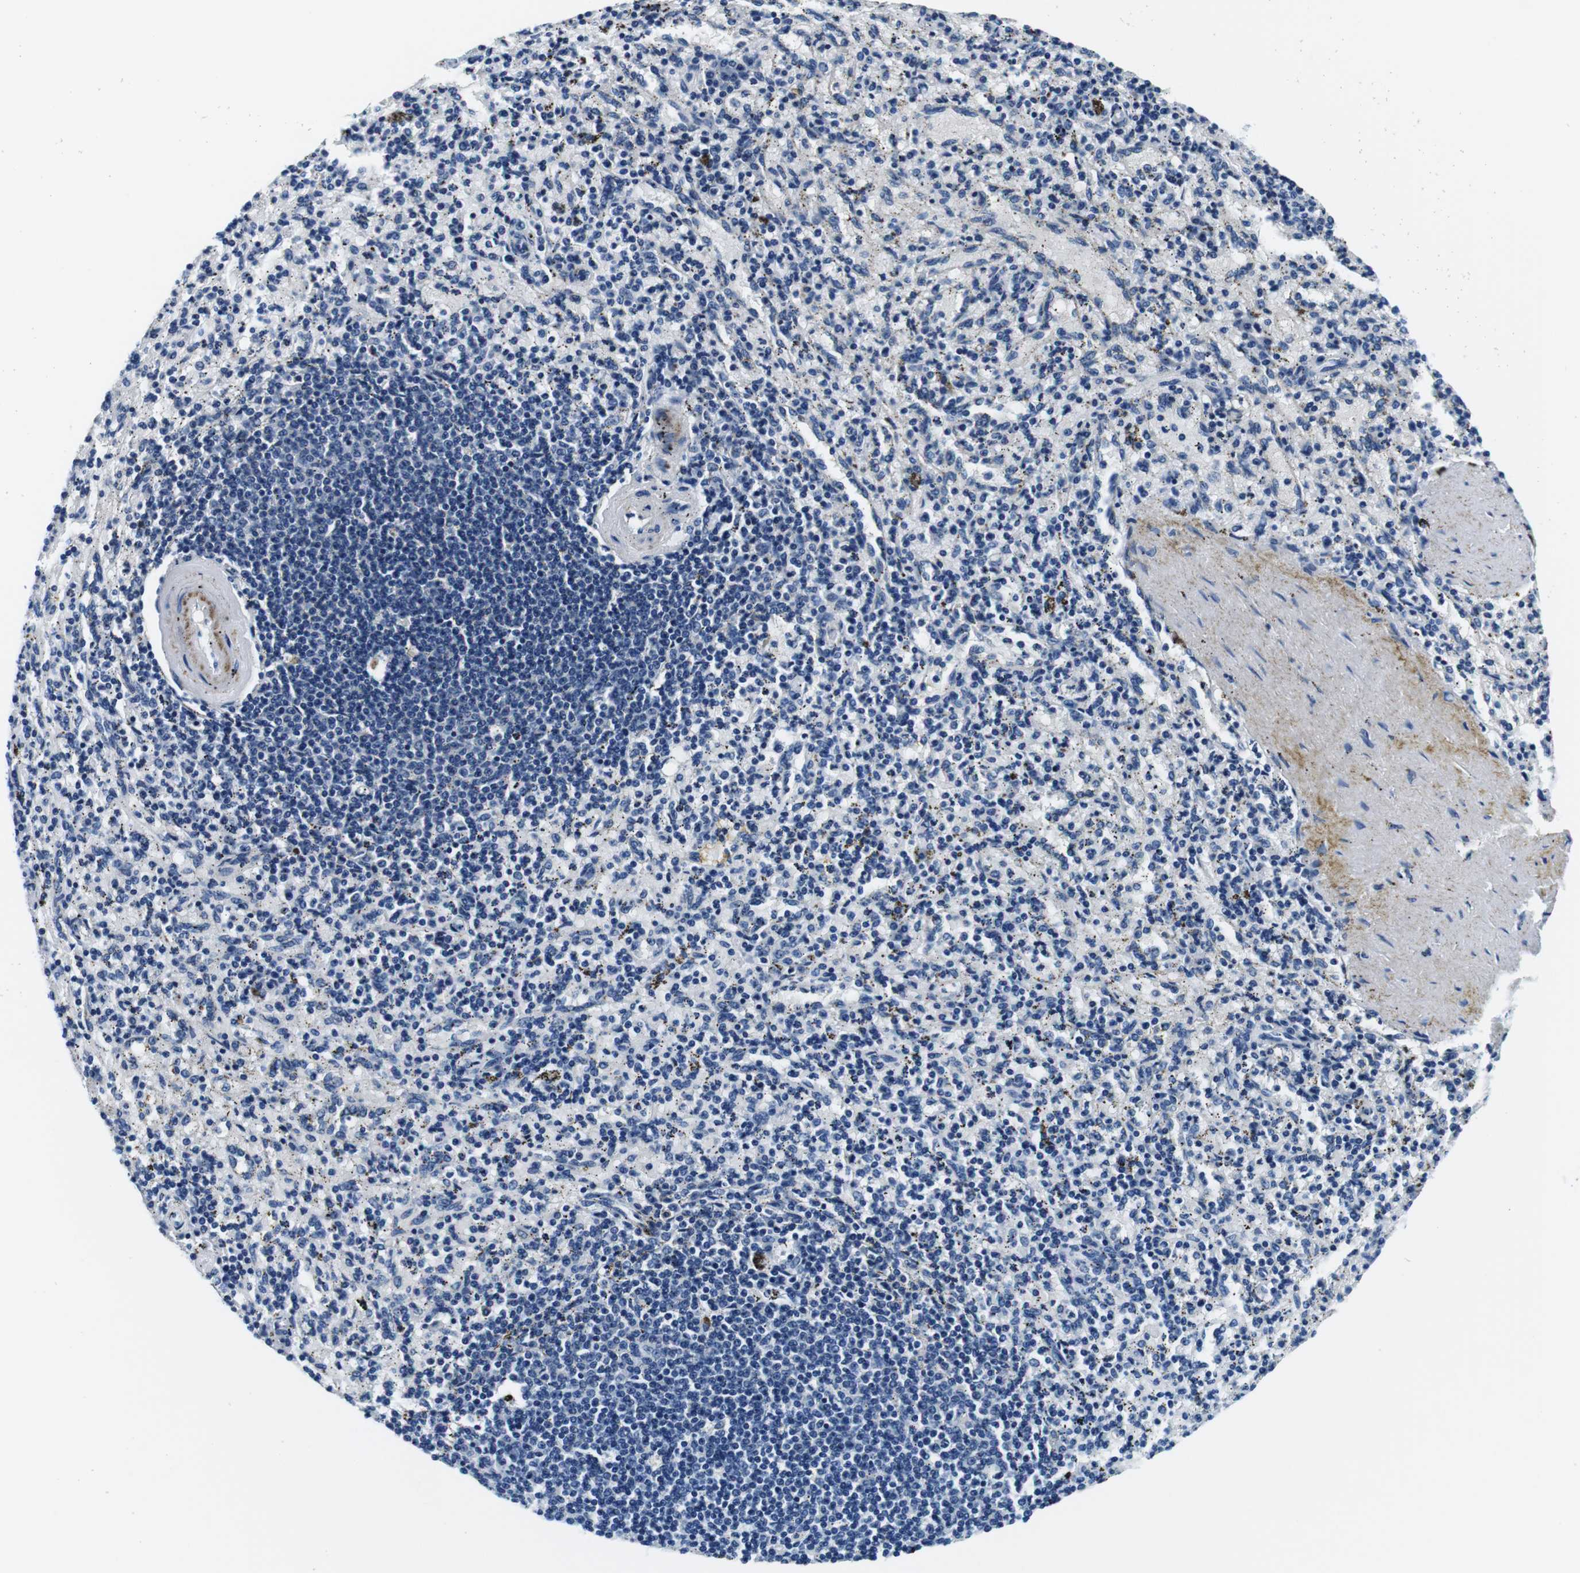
{"staining": {"intensity": "weak", "quantity": "<25%", "location": "cytoplasmic/membranous"}, "tissue": "spleen", "cell_type": "Cells in red pulp", "image_type": "normal", "snomed": [{"axis": "morphology", "description": "Normal tissue, NOS"}, {"axis": "topography", "description": "Spleen"}], "caption": "The histopathology image reveals no significant expression in cells in red pulp of spleen. The staining is performed using DAB (3,3'-diaminobenzidine) brown chromogen with nuclei counter-stained in using hematoxylin.", "gene": "ELANE", "patient": {"sex": "female", "age": 43}}